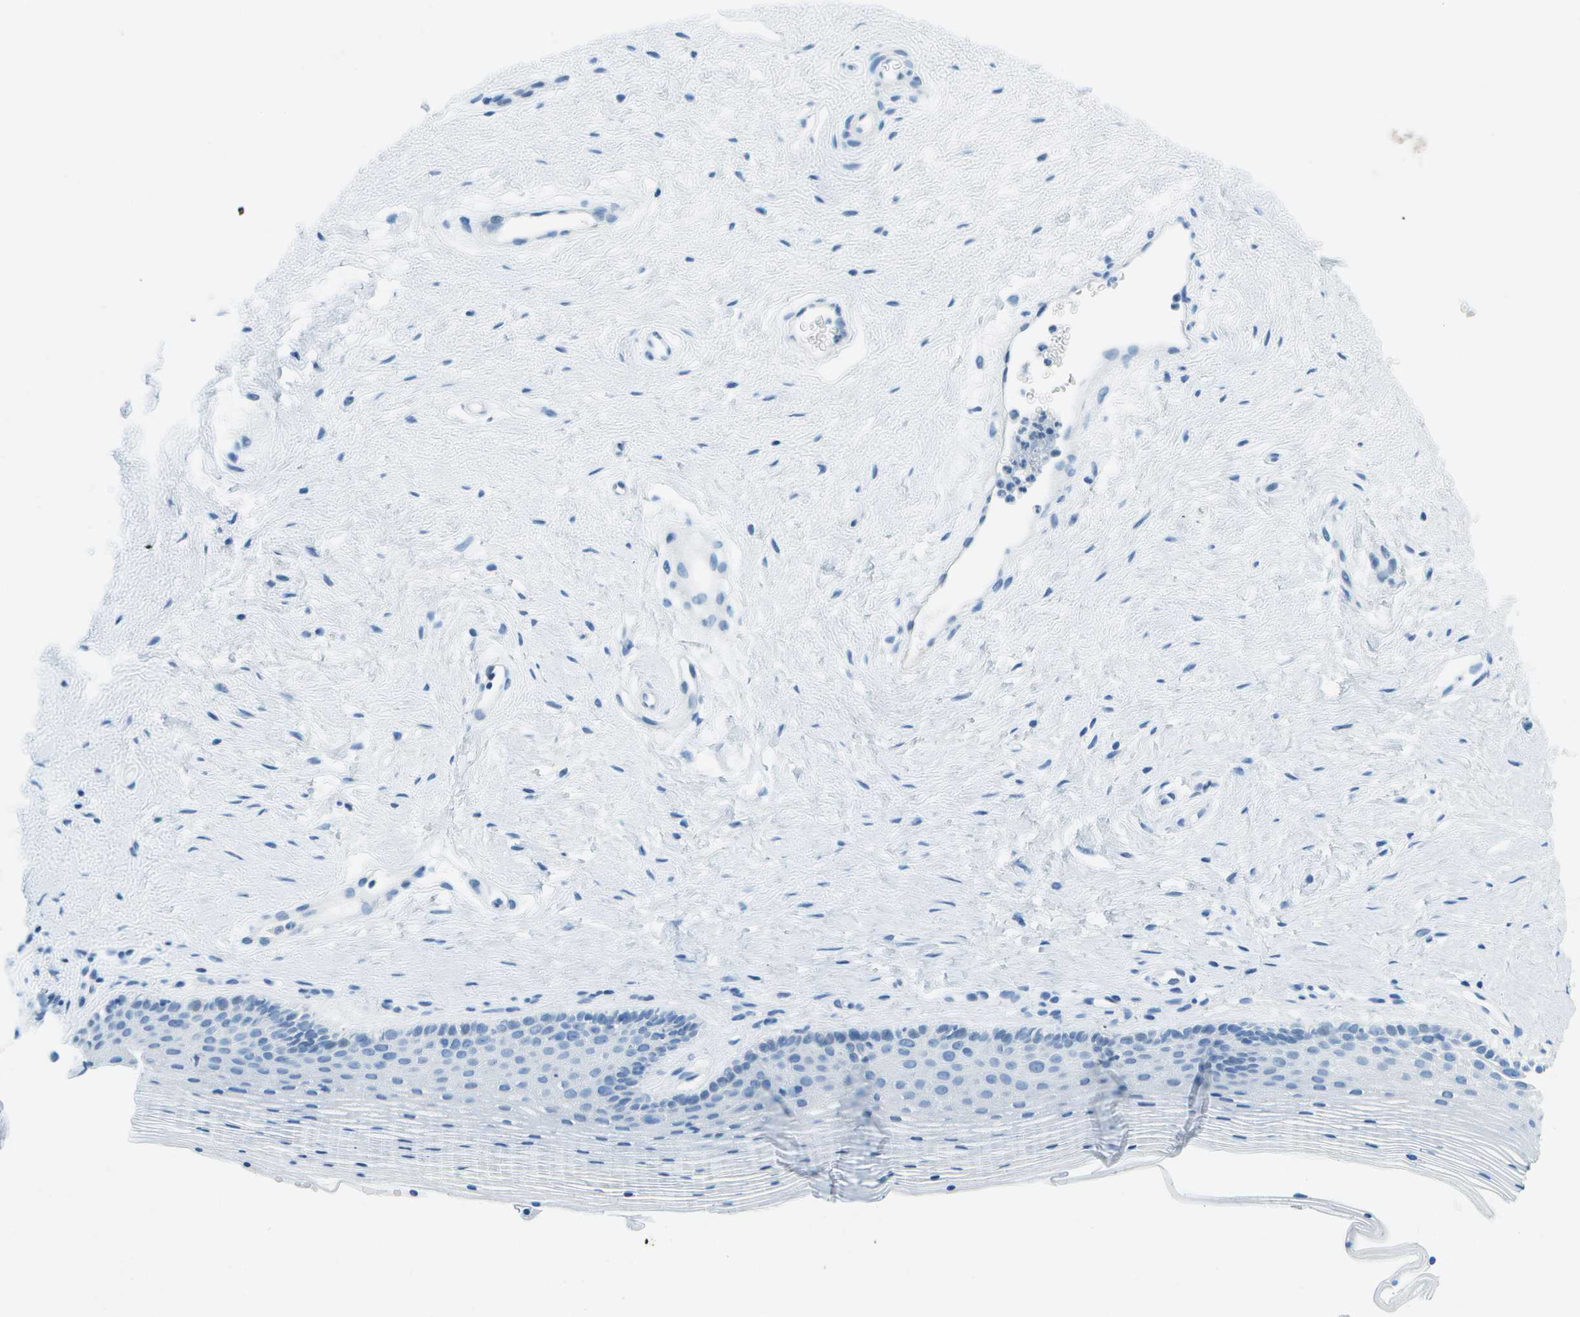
{"staining": {"intensity": "negative", "quantity": "none", "location": "none"}, "tissue": "vagina", "cell_type": "Squamous epithelial cells", "image_type": "normal", "snomed": [{"axis": "morphology", "description": "Normal tissue, NOS"}, {"axis": "topography", "description": "Vagina"}], "caption": "There is no significant staining in squamous epithelial cells of vagina. The staining is performed using DAB (3,3'-diaminobenzidine) brown chromogen with nuclei counter-stained in using hematoxylin.", "gene": "CDHR2", "patient": {"sex": "female", "age": 32}}